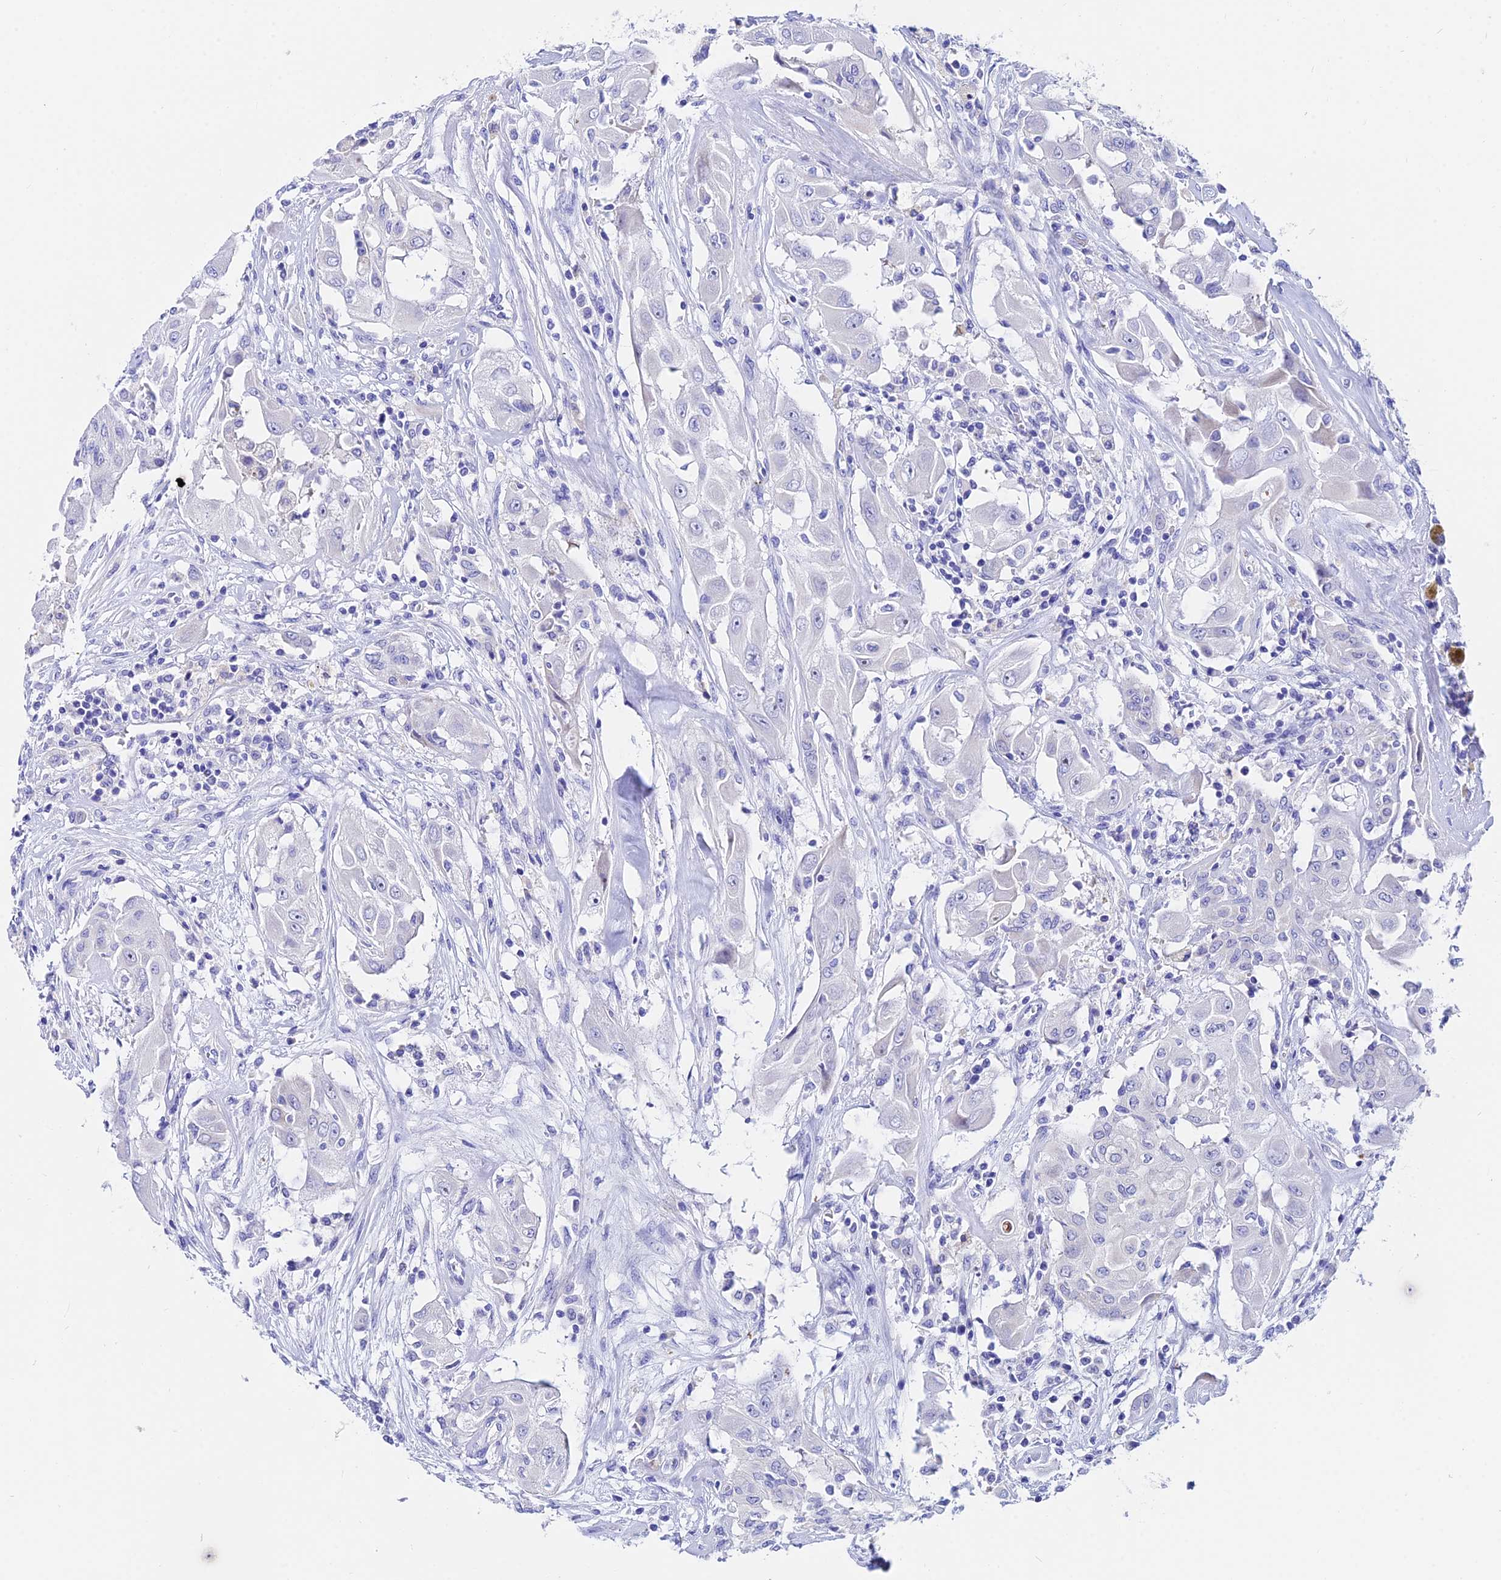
{"staining": {"intensity": "negative", "quantity": "none", "location": "none"}, "tissue": "thyroid cancer", "cell_type": "Tumor cells", "image_type": "cancer", "snomed": [{"axis": "morphology", "description": "Papillary adenocarcinoma, NOS"}, {"axis": "topography", "description": "Thyroid gland"}], "caption": "This histopathology image is of thyroid cancer (papillary adenocarcinoma) stained with immunohistochemistry to label a protein in brown with the nuclei are counter-stained blue. There is no positivity in tumor cells.", "gene": "CEP41", "patient": {"sex": "female", "age": 59}}